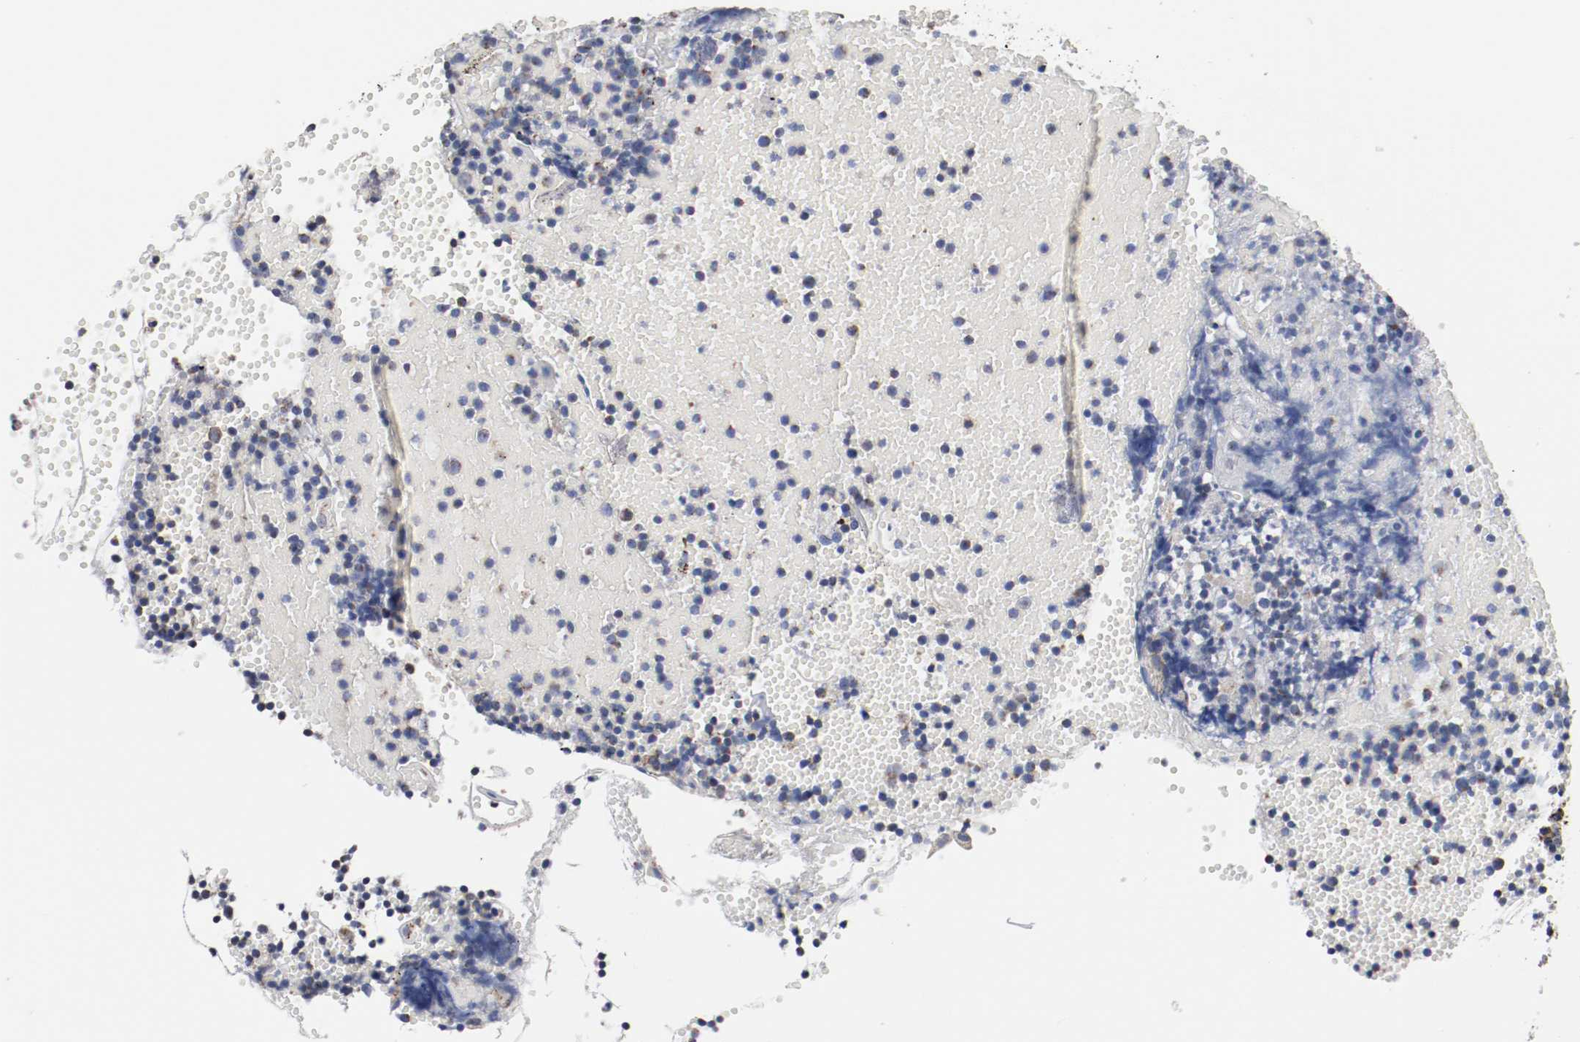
{"staining": {"intensity": "strong", "quantity": ">75%", "location": "cytoplasmic/membranous"}, "tissue": "tonsil", "cell_type": "Germinal center cells", "image_type": "normal", "snomed": [{"axis": "morphology", "description": "Normal tissue, NOS"}, {"axis": "topography", "description": "Tonsil"}], "caption": "Benign tonsil exhibits strong cytoplasmic/membranous positivity in approximately >75% of germinal center cells Immunohistochemistry (ihc) stains the protein in brown and the nuclei are stained blue..", "gene": "TUBD1", "patient": {"sex": "female", "age": 40}}